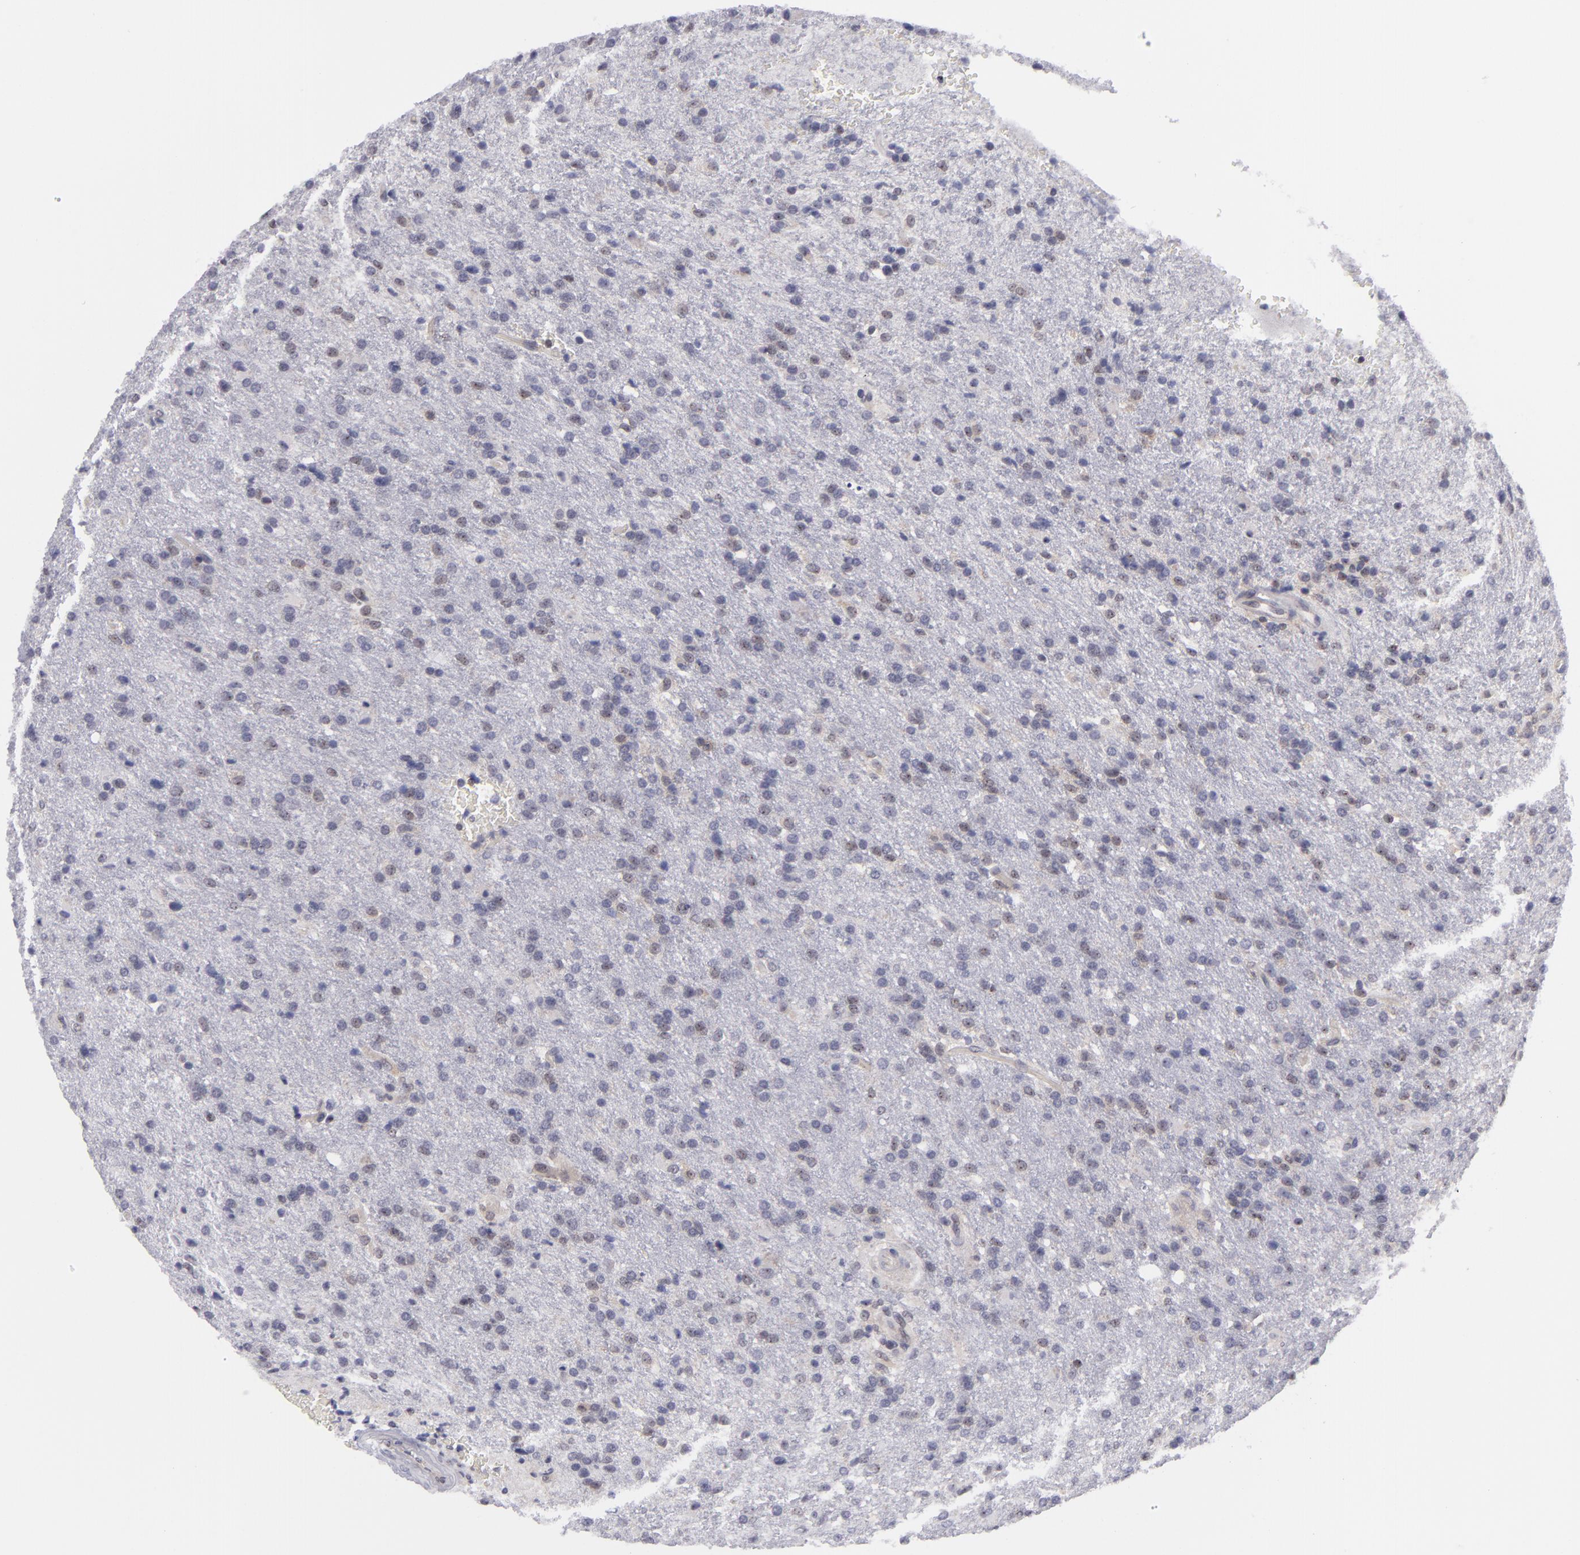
{"staining": {"intensity": "weak", "quantity": "25%-75%", "location": "cytoplasmic/membranous"}, "tissue": "glioma", "cell_type": "Tumor cells", "image_type": "cancer", "snomed": [{"axis": "morphology", "description": "Glioma, malignant, High grade"}, {"axis": "topography", "description": "Brain"}], "caption": "Immunohistochemistry histopathology image of human malignant high-grade glioma stained for a protein (brown), which exhibits low levels of weak cytoplasmic/membranous expression in about 25%-75% of tumor cells.", "gene": "BCL10", "patient": {"sex": "male", "age": 68}}